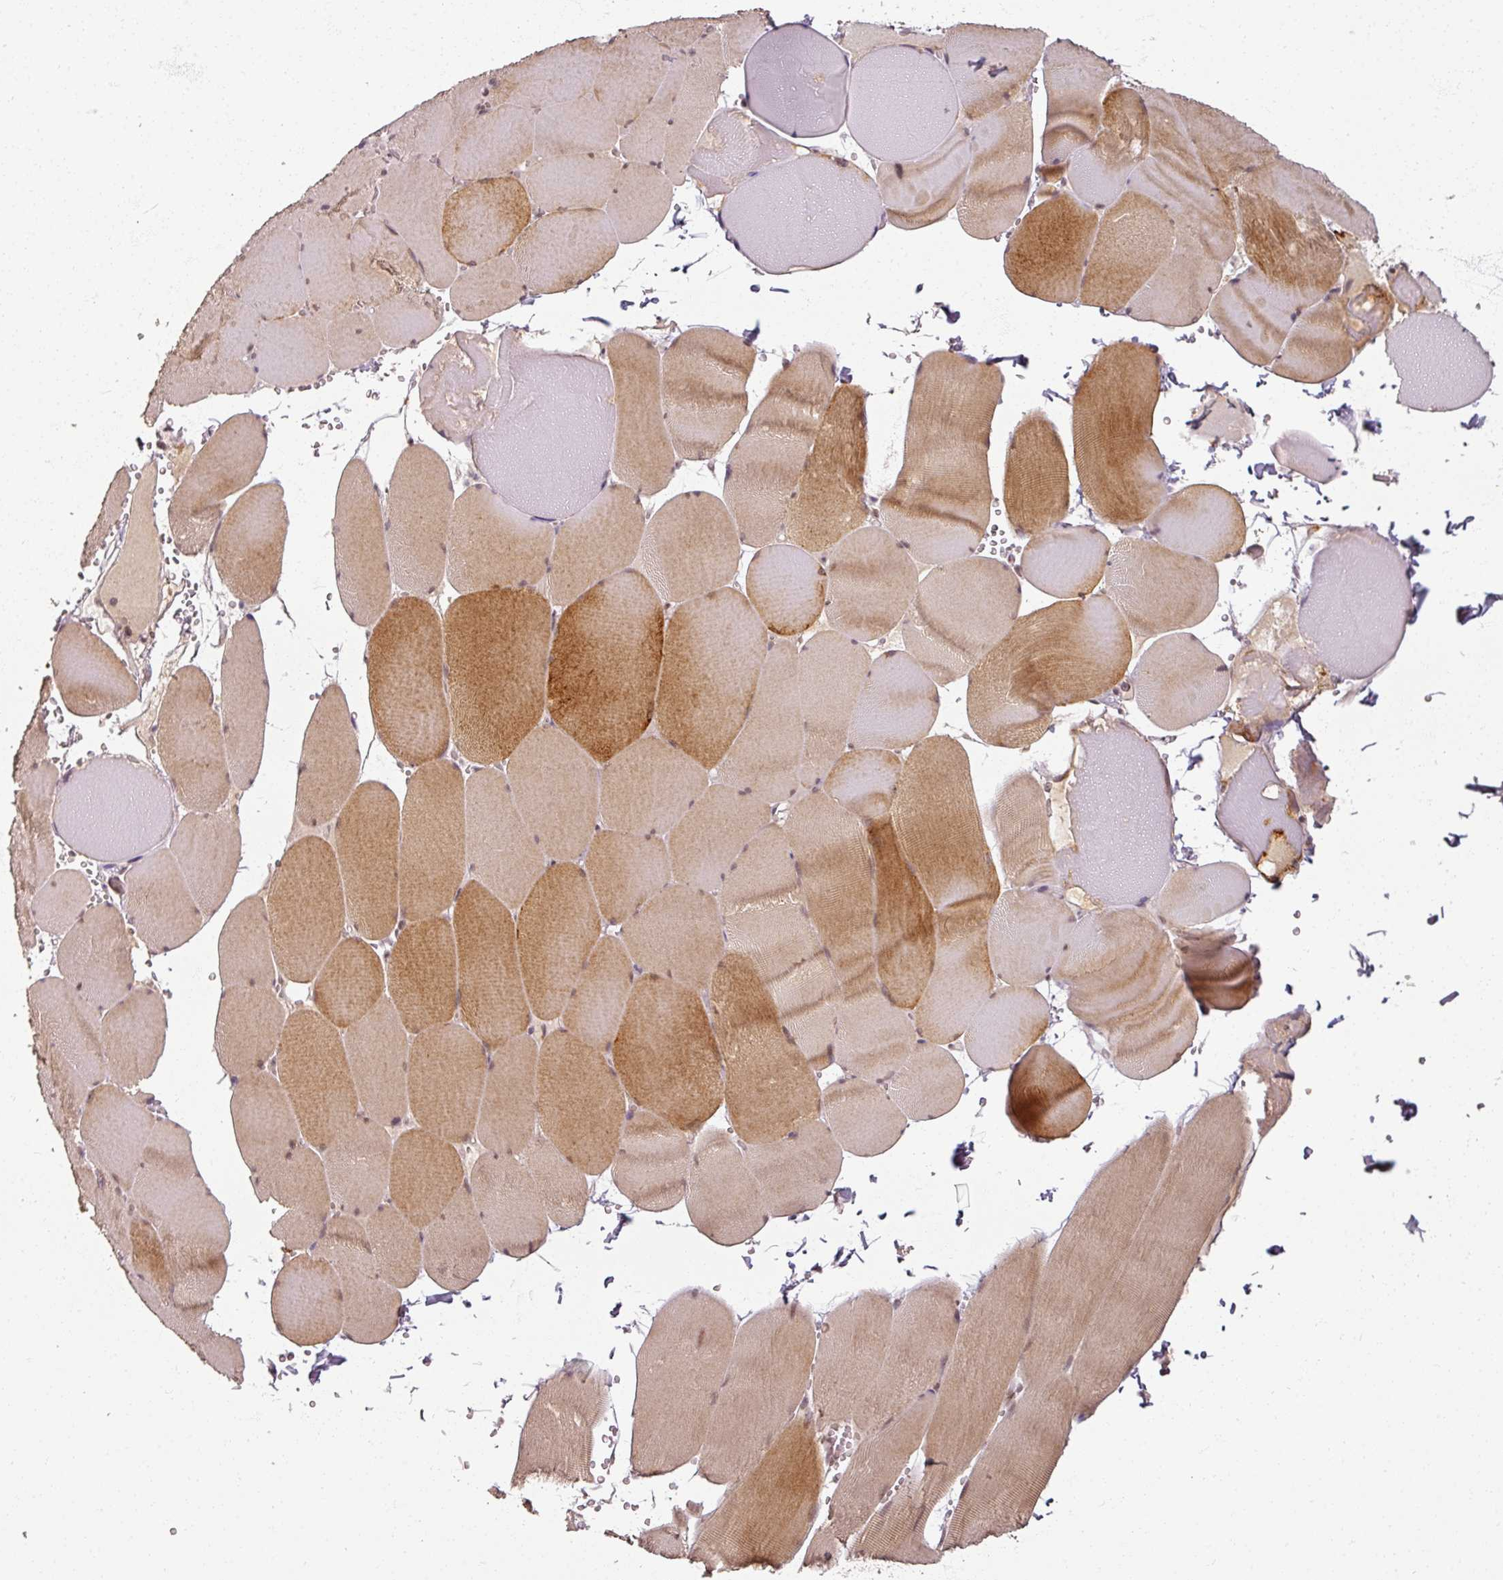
{"staining": {"intensity": "moderate", "quantity": "25%-75%", "location": "cytoplasmic/membranous,nuclear"}, "tissue": "skeletal muscle", "cell_type": "Myocytes", "image_type": "normal", "snomed": [{"axis": "morphology", "description": "Normal tissue, NOS"}, {"axis": "topography", "description": "Skeletal muscle"}, {"axis": "topography", "description": "Head-Neck"}], "caption": "Moderate cytoplasmic/membranous,nuclear protein staining is identified in approximately 25%-75% of myocytes in skeletal muscle. (IHC, brightfield microscopy, high magnification).", "gene": "POLR2G", "patient": {"sex": "male", "age": 66}}